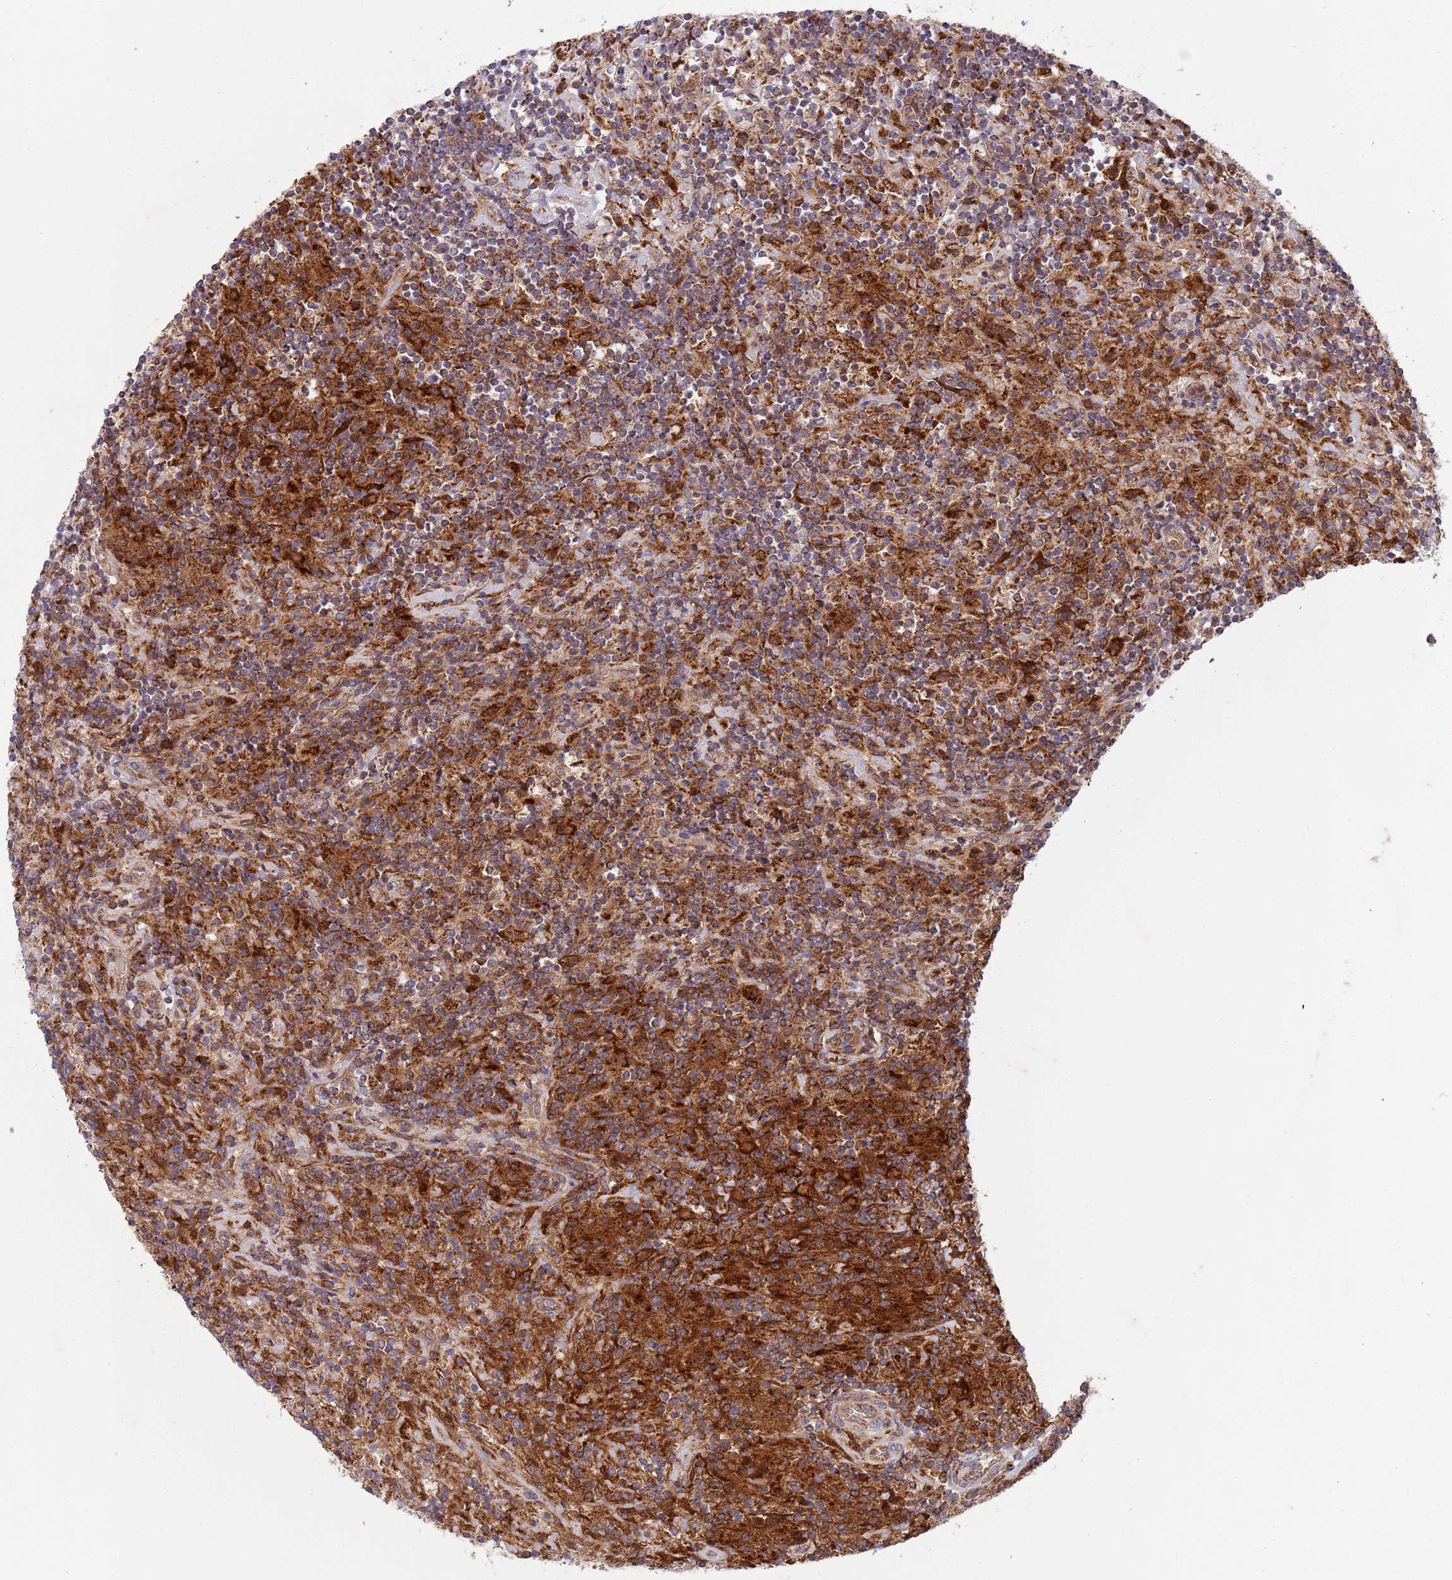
{"staining": {"intensity": "strong", "quantity": ">75%", "location": "cytoplasmic/membranous"}, "tissue": "lymphoma", "cell_type": "Tumor cells", "image_type": "cancer", "snomed": [{"axis": "morphology", "description": "Hodgkin's disease, NOS"}, {"axis": "topography", "description": "Lymph node"}], "caption": "Protein expression analysis of Hodgkin's disease shows strong cytoplasmic/membranous staining in approximately >75% of tumor cells. The staining was performed using DAB, with brown indicating positive protein expression. Nuclei are stained blue with hematoxylin.", "gene": "ZMYM5", "patient": {"sex": "male", "age": 70}}